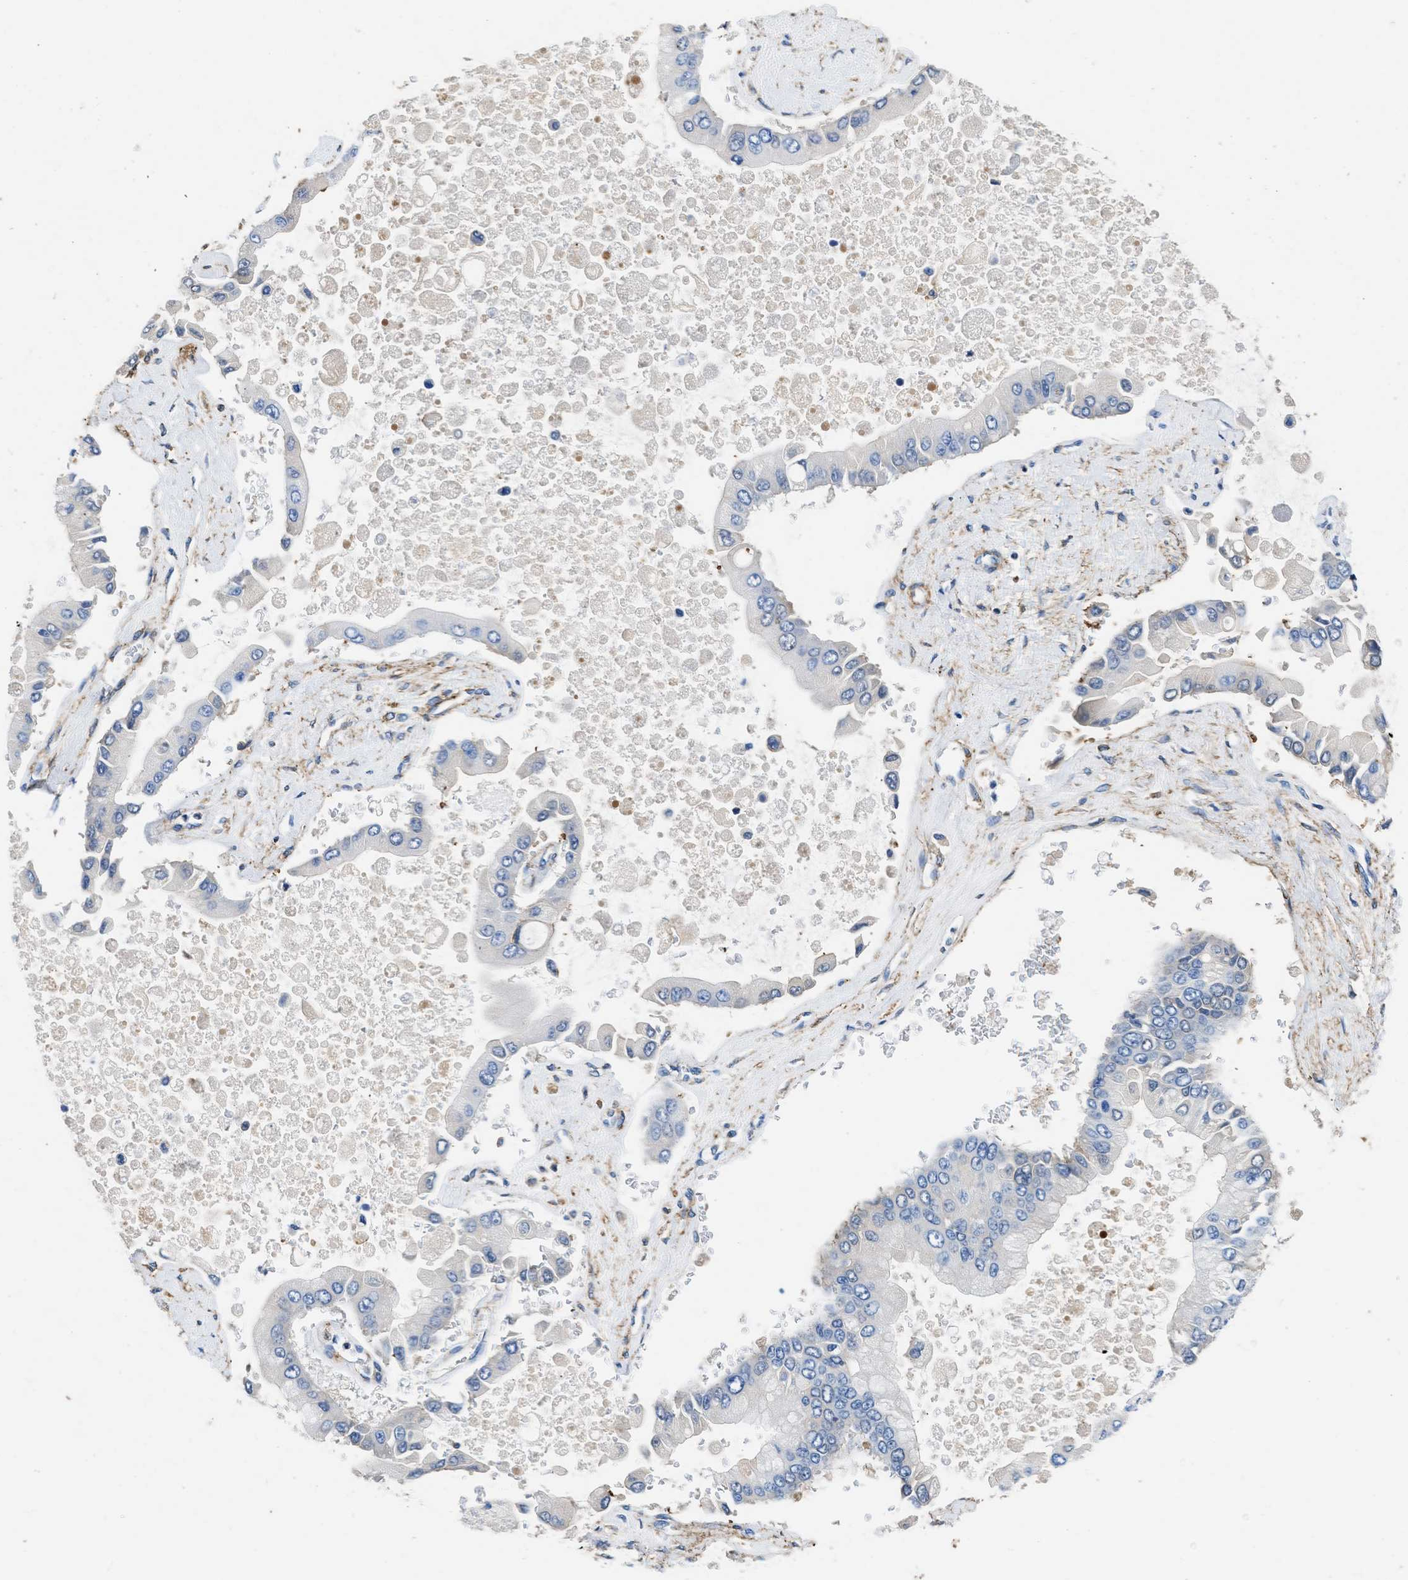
{"staining": {"intensity": "negative", "quantity": "none", "location": "none"}, "tissue": "liver cancer", "cell_type": "Tumor cells", "image_type": "cancer", "snomed": [{"axis": "morphology", "description": "Cholangiocarcinoma"}, {"axis": "topography", "description": "Liver"}], "caption": "IHC image of neoplastic tissue: liver cancer (cholangiocarcinoma) stained with DAB (3,3'-diaminobenzidine) demonstrates no significant protein staining in tumor cells. (DAB (3,3'-diaminobenzidine) immunohistochemistry, high magnification).", "gene": "KCNQ4", "patient": {"sex": "male", "age": 50}}